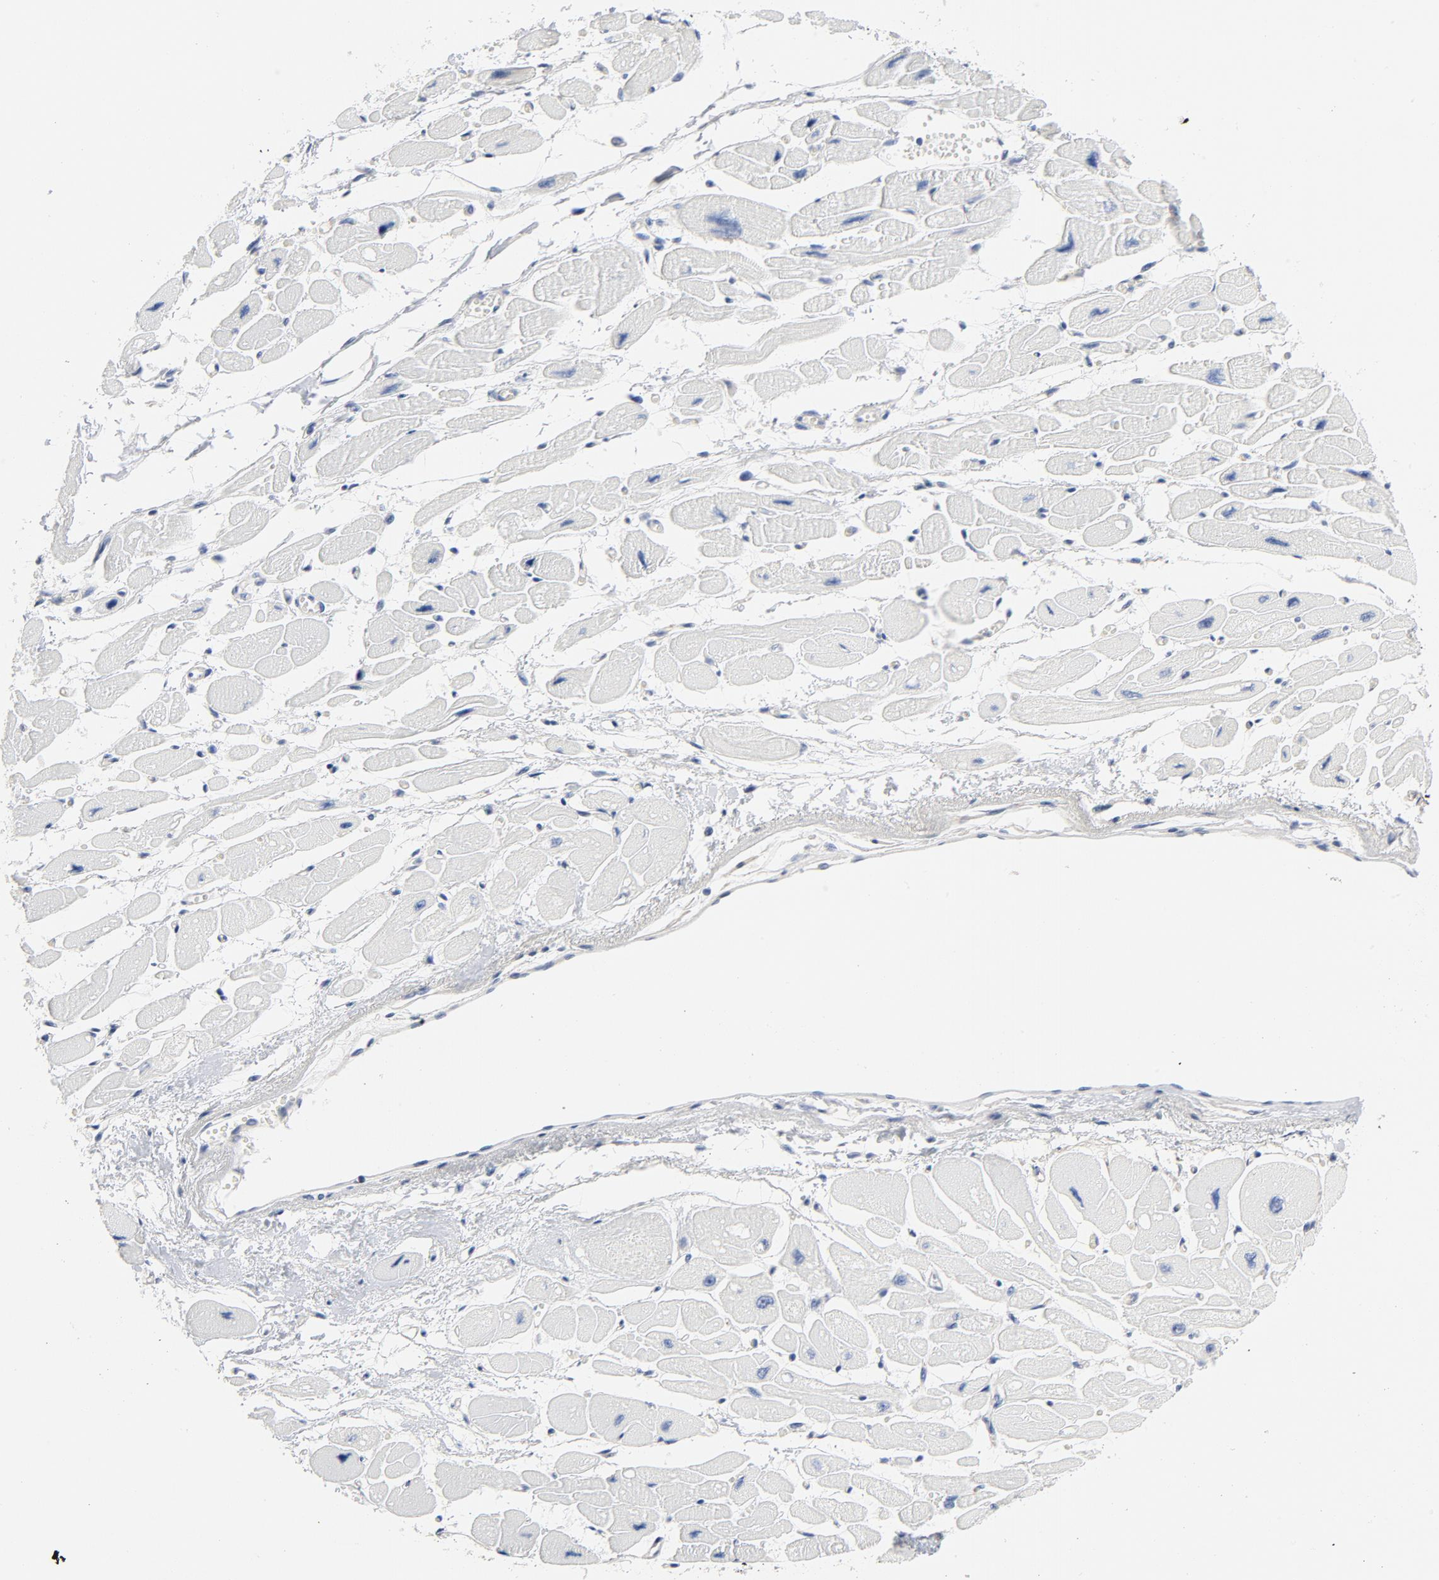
{"staining": {"intensity": "negative", "quantity": "none", "location": "none"}, "tissue": "heart muscle", "cell_type": "Cardiomyocytes", "image_type": "normal", "snomed": [{"axis": "morphology", "description": "Normal tissue, NOS"}, {"axis": "topography", "description": "Heart"}], "caption": "DAB immunohistochemical staining of unremarkable heart muscle reveals no significant positivity in cardiomyocytes.", "gene": "SRC", "patient": {"sex": "female", "age": 54}}